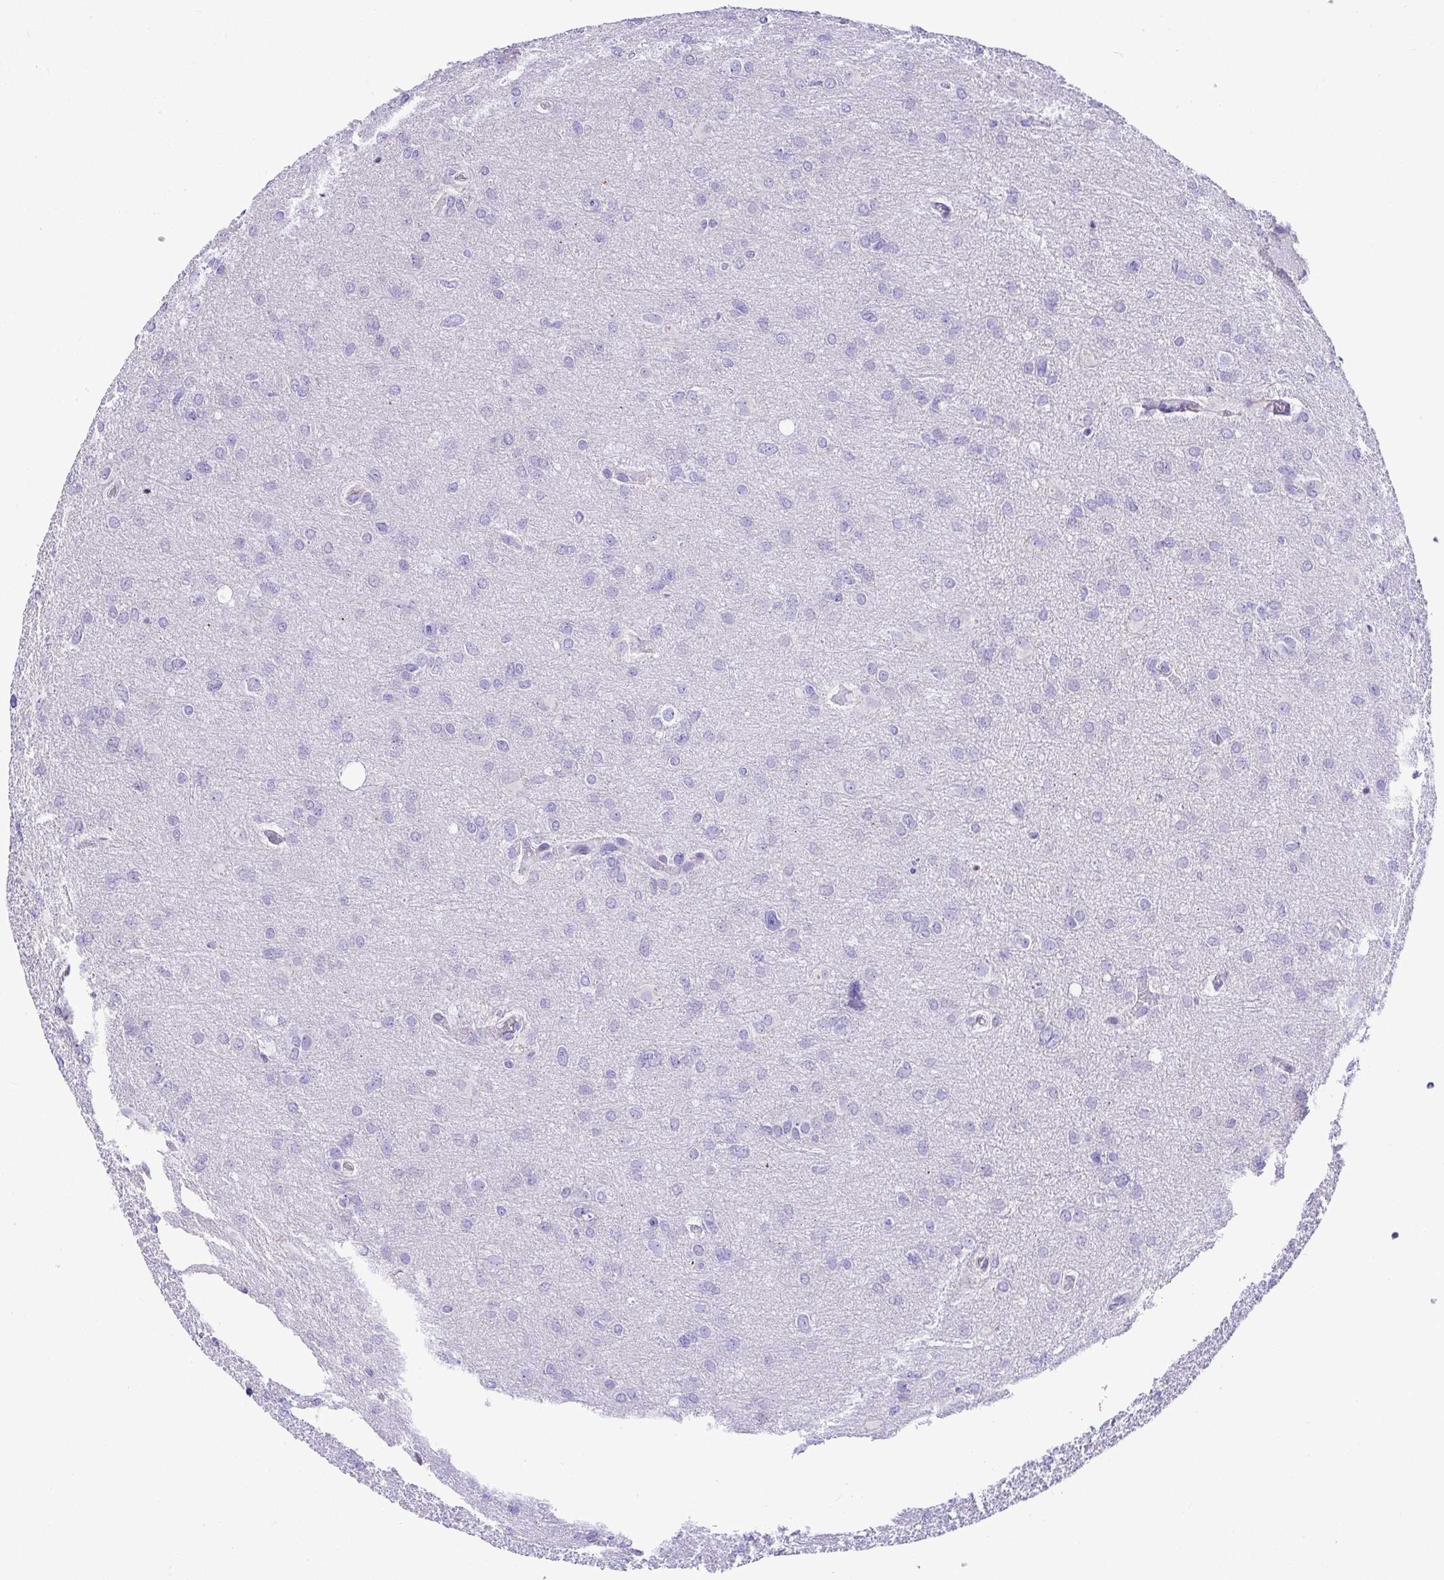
{"staining": {"intensity": "negative", "quantity": "none", "location": "none"}, "tissue": "glioma", "cell_type": "Tumor cells", "image_type": "cancer", "snomed": [{"axis": "morphology", "description": "Glioma, malignant, High grade"}, {"axis": "topography", "description": "Brain"}], "caption": "Immunohistochemistry photomicrograph of human glioma stained for a protein (brown), which reveals no positivity in tumor cells. (Brightfield microscopy of DAB immunohistochemistry at high magnification).", "gene": "ADRA2C", "patient": {"sex": "male", "age": 53}}